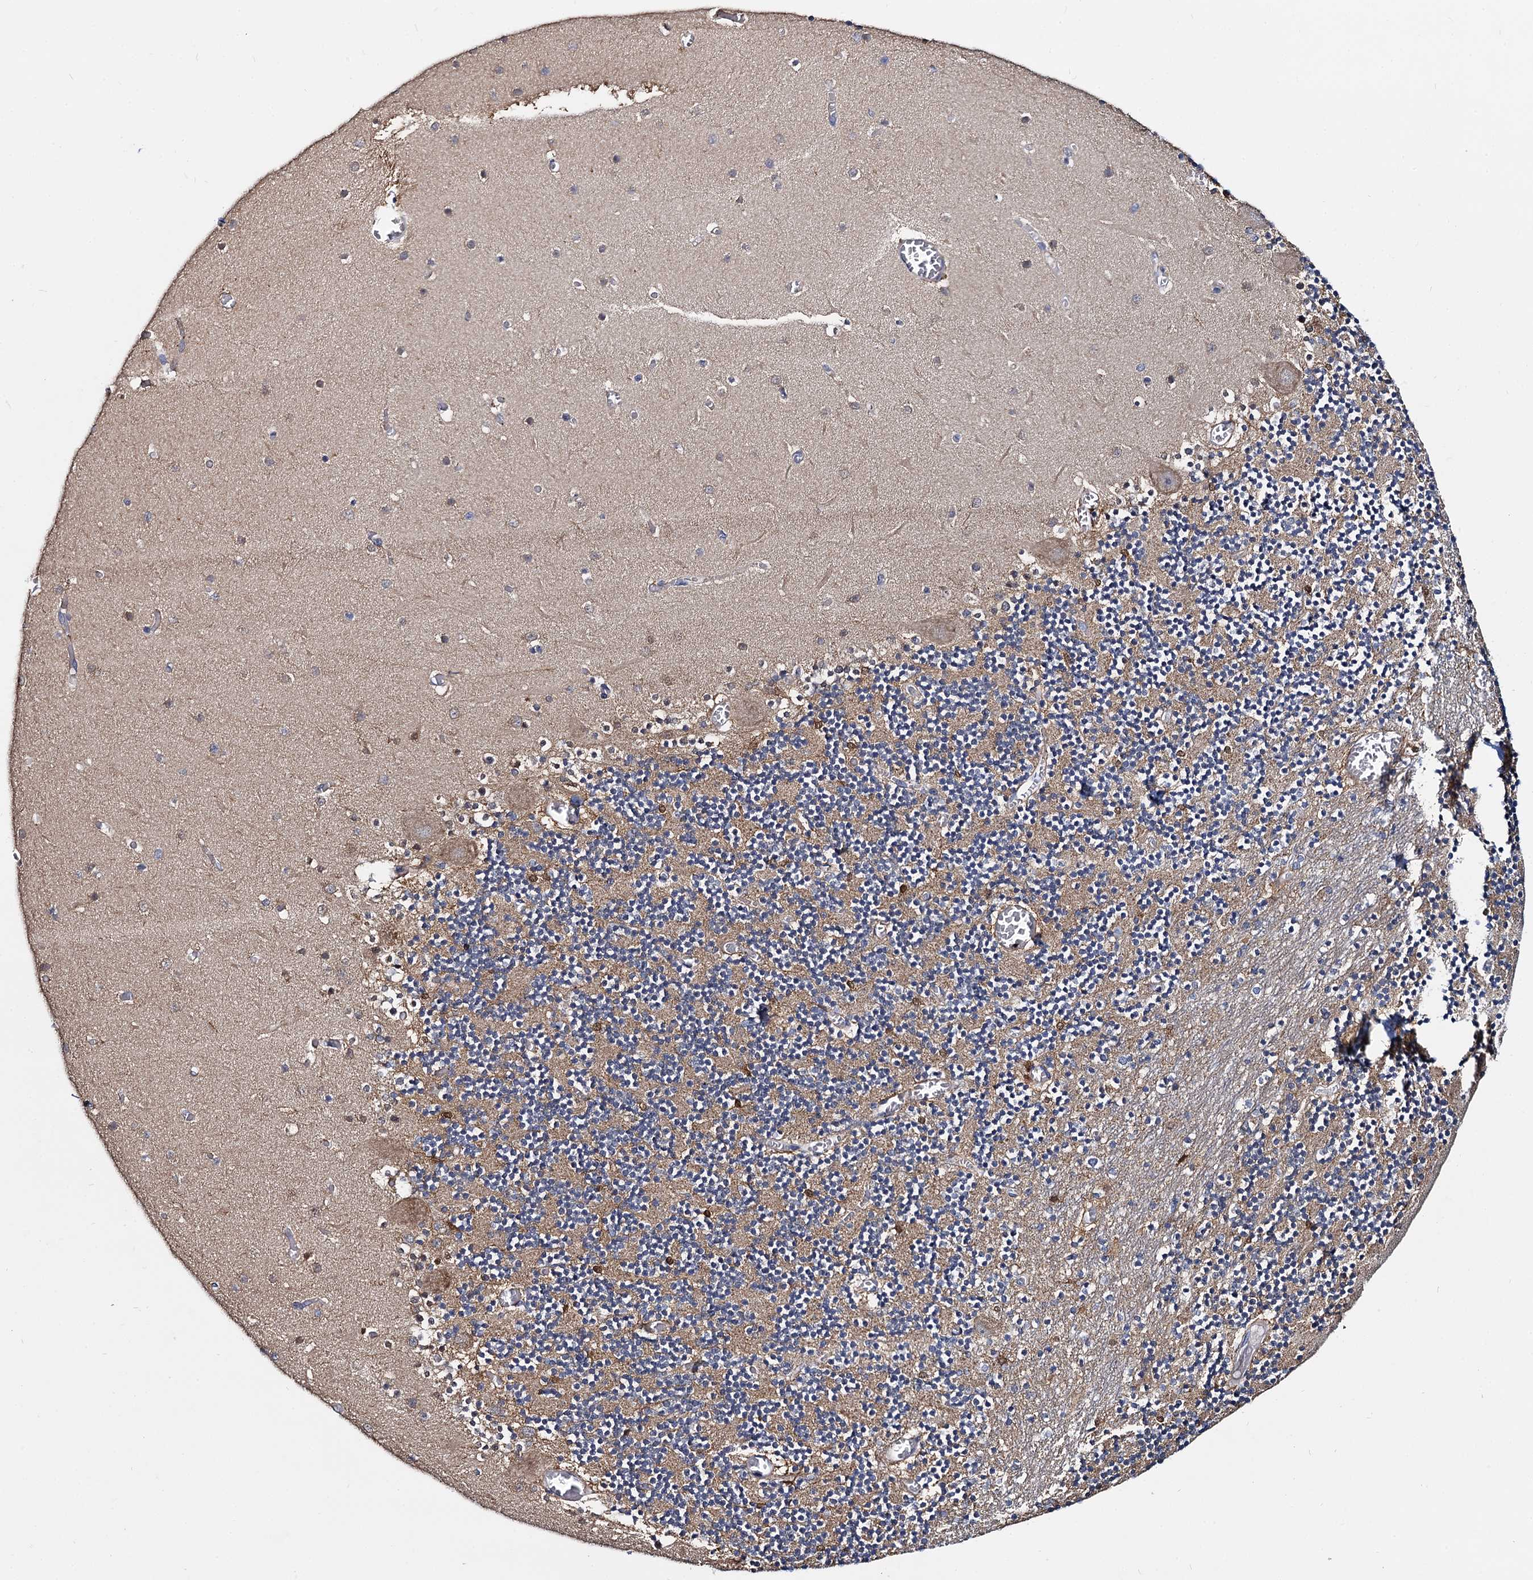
{"staining": {"intensity": "weak", "quantity": ">75%", "location": "cytoplasmic/membranous"}, "tissue": "cerebellum", "cell_type": "Cells in granular layer", "image_type": "normal", "snomed": [{"axis": "morphology", "description": "Normal tissue, NOS"}, {"axis": "topography", "description": "Cerebellum"}], "caption": "Immunohistochemical staining of benign human cerebellum reveals >75% levels of weak cytoplasmic/membranous protein positivity in about >75% of cells in granular layer.", "gene": "CEP192", "patient": {"sex": "female", "age": 28}}